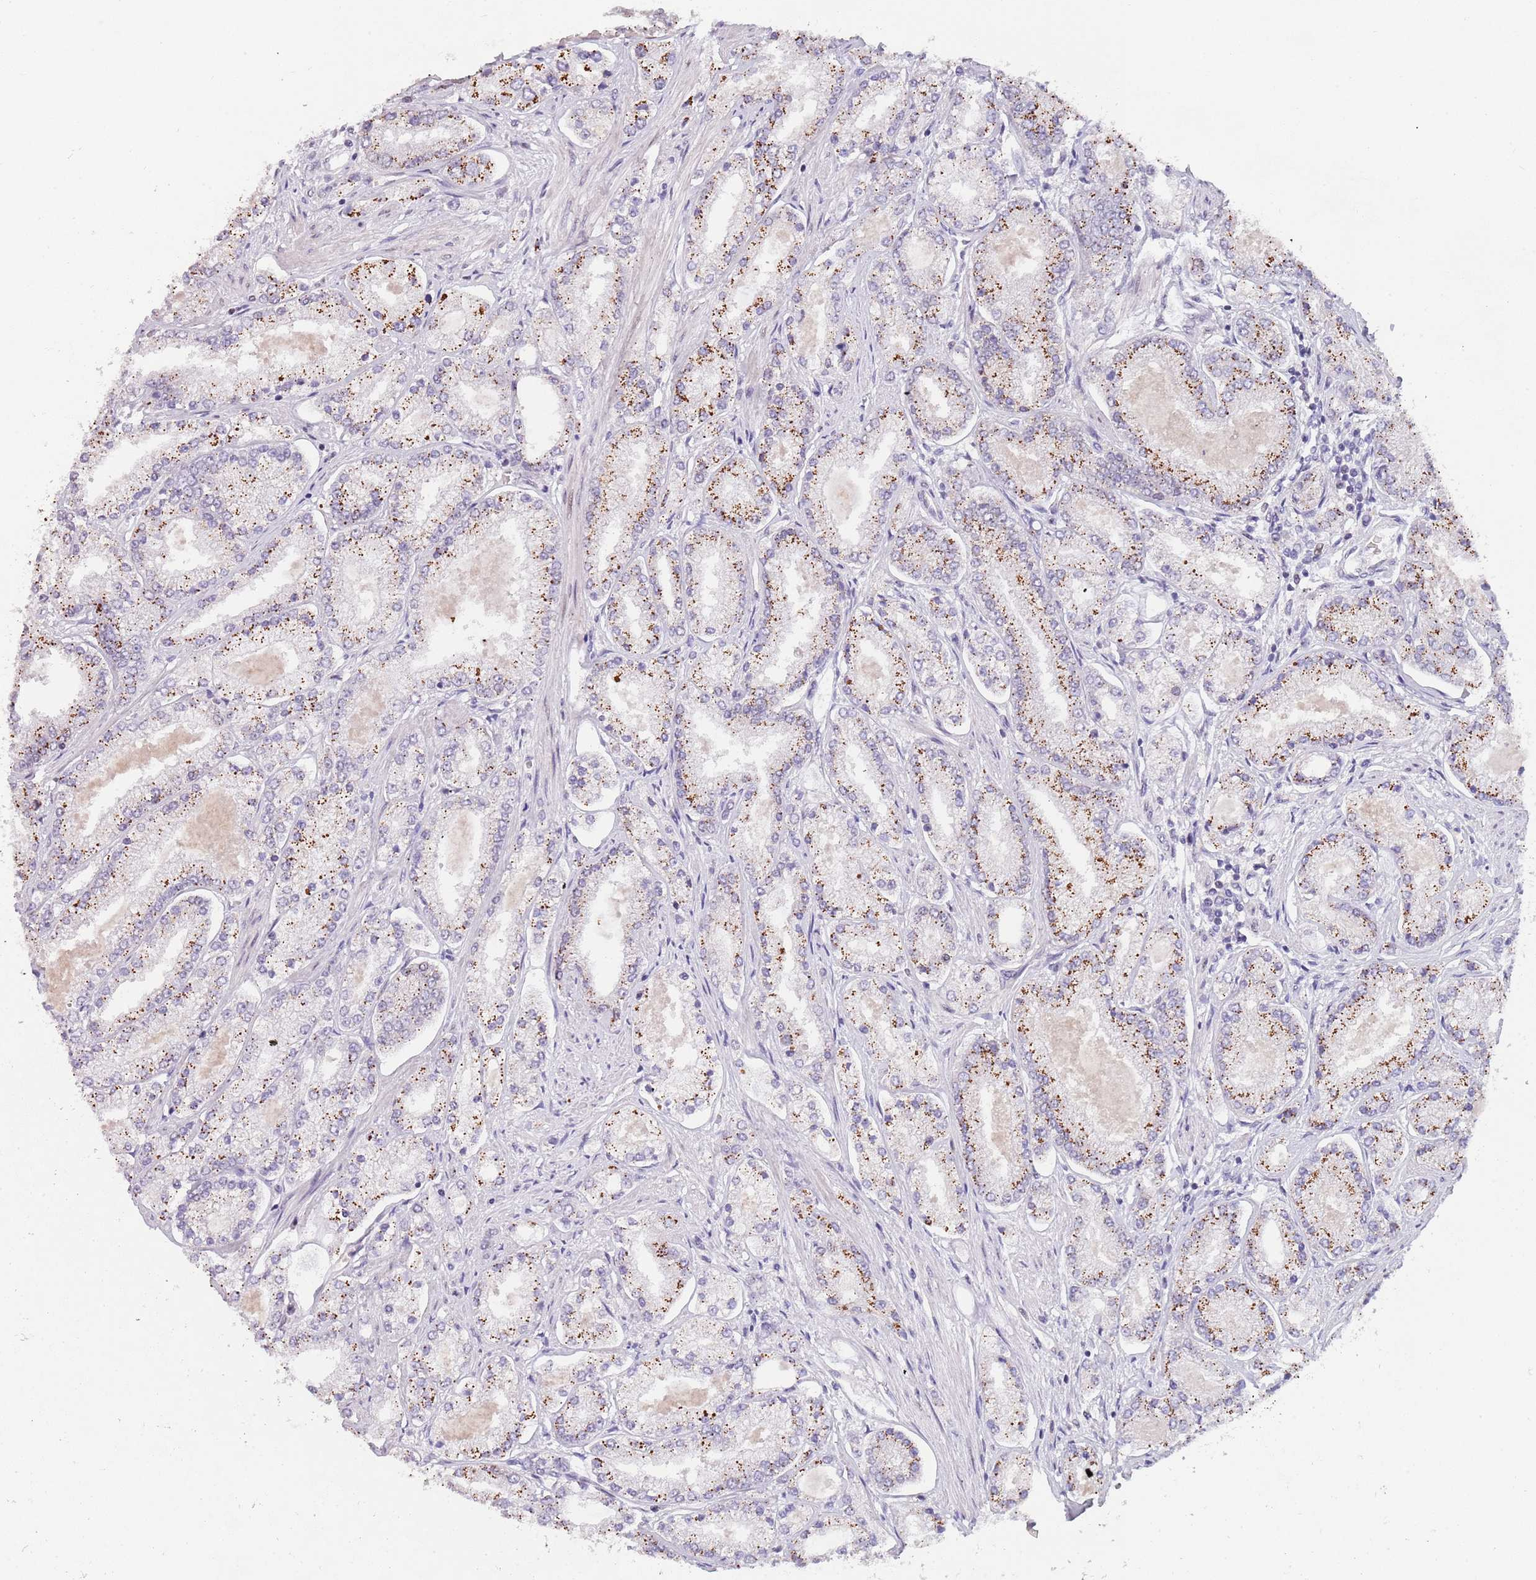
{"staining": {"intensity": "moderate", "quantity": ">75%", "location": "cytoplasmic/membranous"}, "tissue": "prostate cancer", "cell_type": "Tumor cells", "image_type": "cancer", "snomed": [{"axis": "morphology", "description": "Adenocarcinoma, High grade"}, {"axis": "topography", "description": "Prostate"}], "caption": "Prostate cancer tissue reveals moderate cytoplasmic/membranous positivity in approximately >75% of tumor cells, visualized by immunohistochemistry.", "gene": "KLHDC2", "patient": {"sex": "male", "age": 69}}